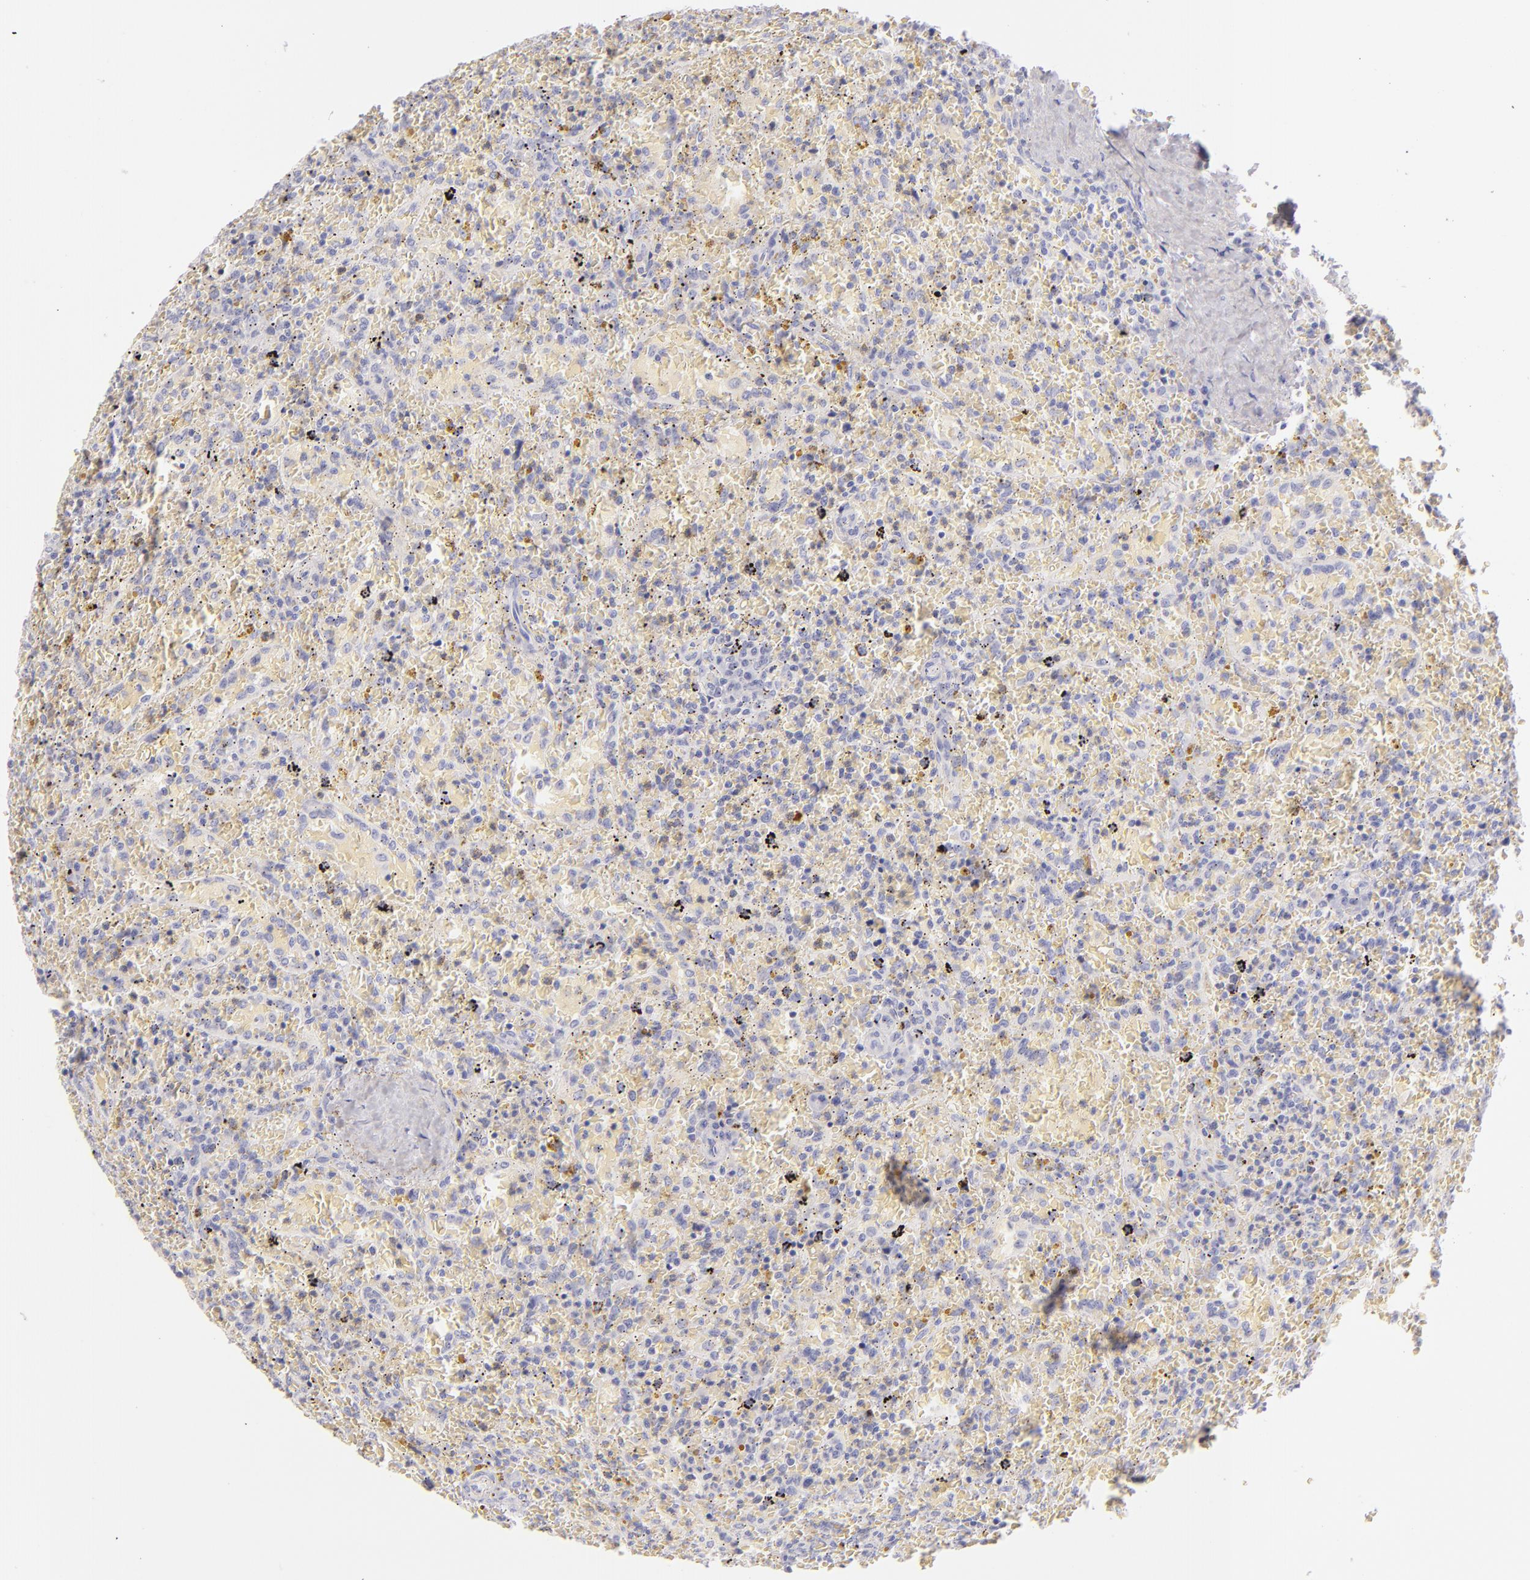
{"staining": {"intensity": "negative", "quantity": "none", "location": "none"}, "tissue": "lymphoma", "cell_type": "Tumor cells", "image_type": "cancer", "snomed": [{"axis": "morphology", "description": "Malignant lymphoma, non-Hodgkin's type, High grade"}, {"axis": "topography", "description": "Spleen"}, {"axis": "topography", "description": "Lymph node"}], "caption": "A histopathology image of lymphoma stained for a protein reveals no brown staining in tumor cells.", "gene": "TPSD1", "patient": {"sex": "female", "age": 70}}